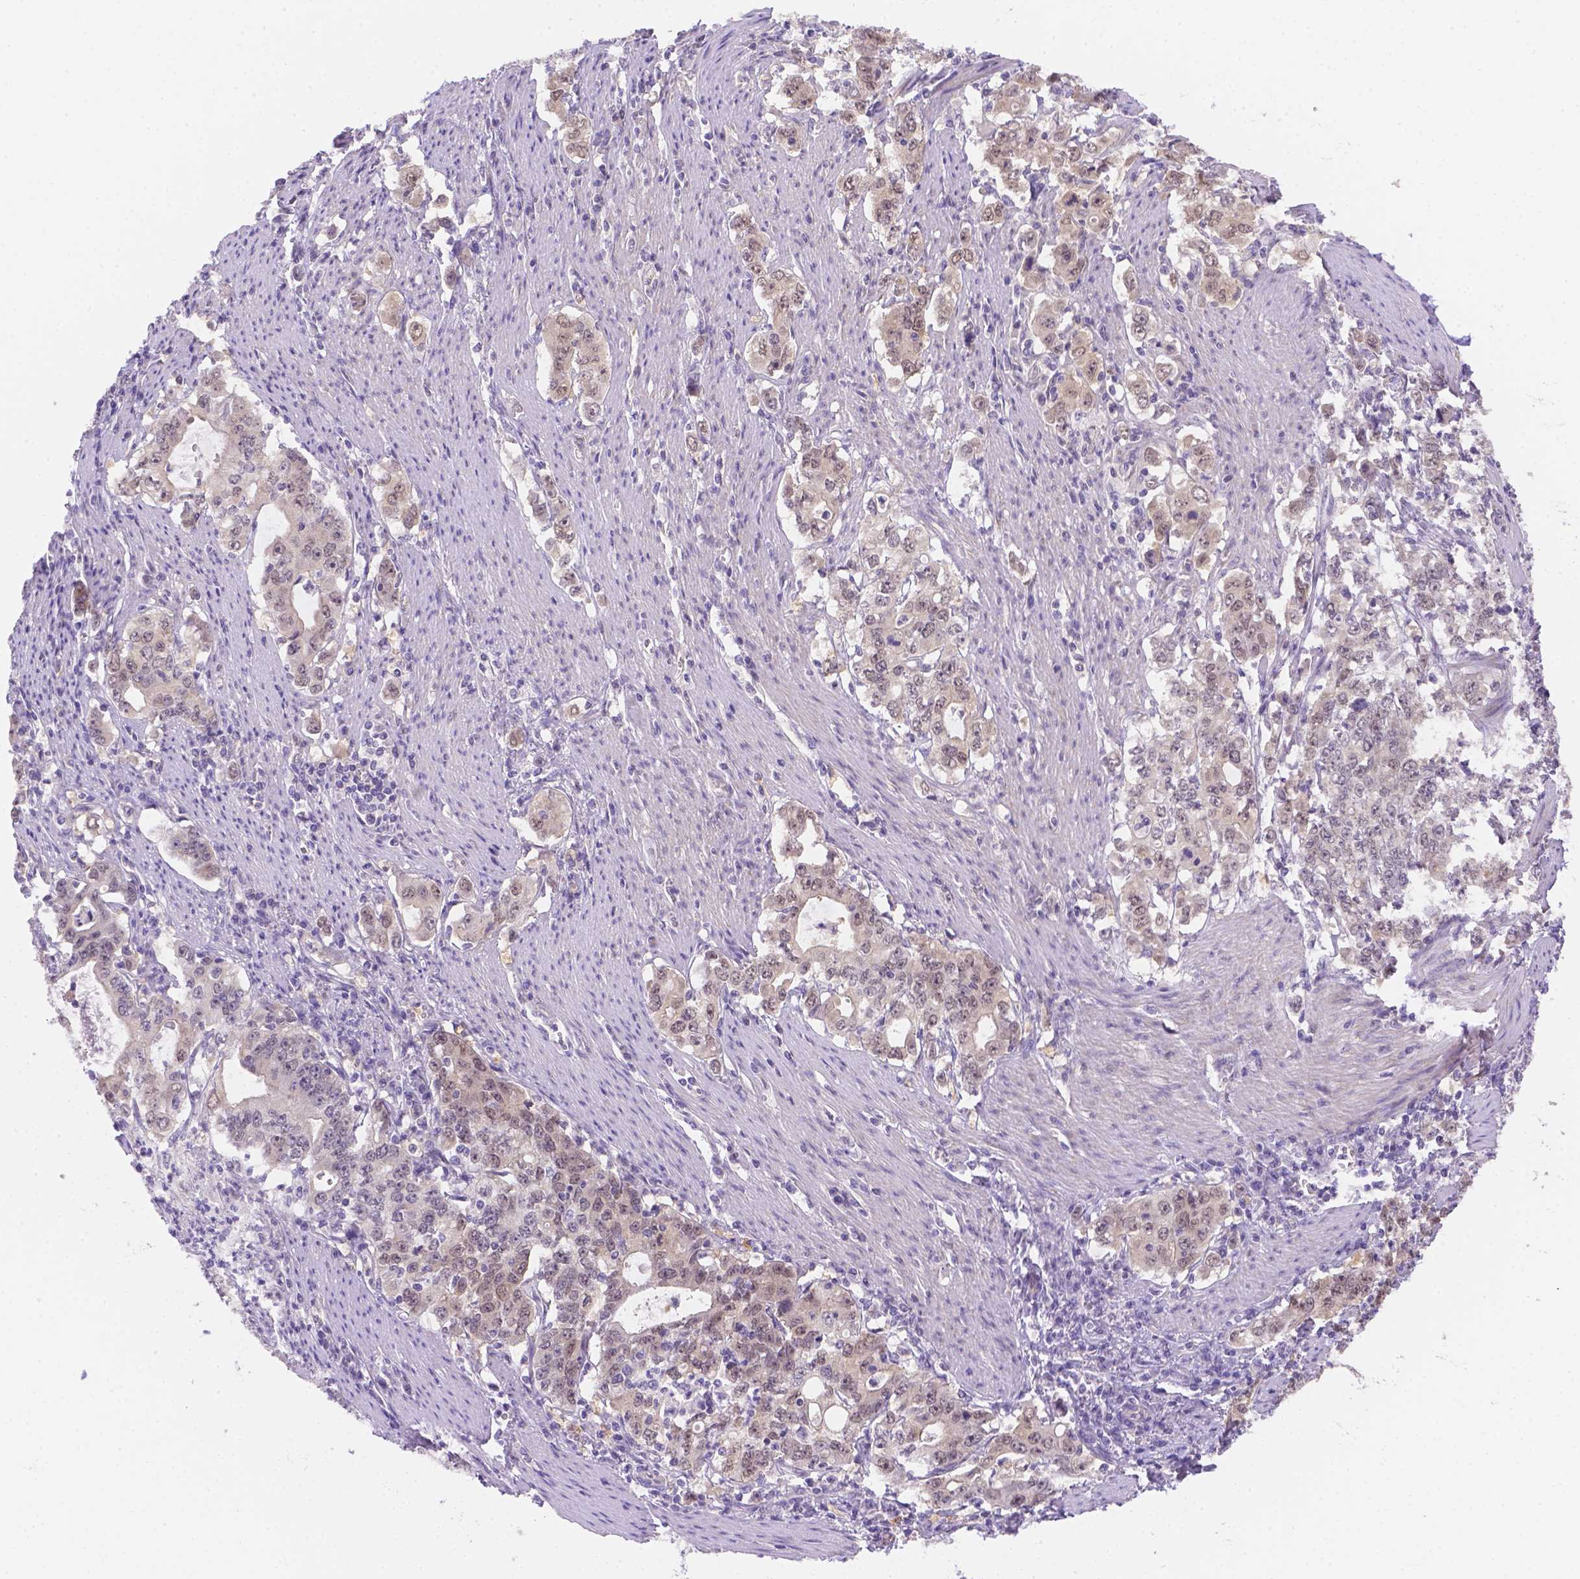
{"staining": {"intensity": "negative", "quantity": "none", "location": "none"}, "tissue": "stomach cancer", "cell_type": "Tumor cells", "image_type": "cancer", "snomed": [{"axis": "morphology", "description": "Adenocarcinoma, NOS"}, {"axis": "topography", "description": "Stomach, lower"}], "caption": "There is no significant expression in tumor cells of stomach cancer.", "gene": "NXPE2", "patient": {"sex": "female", "age": 72}}